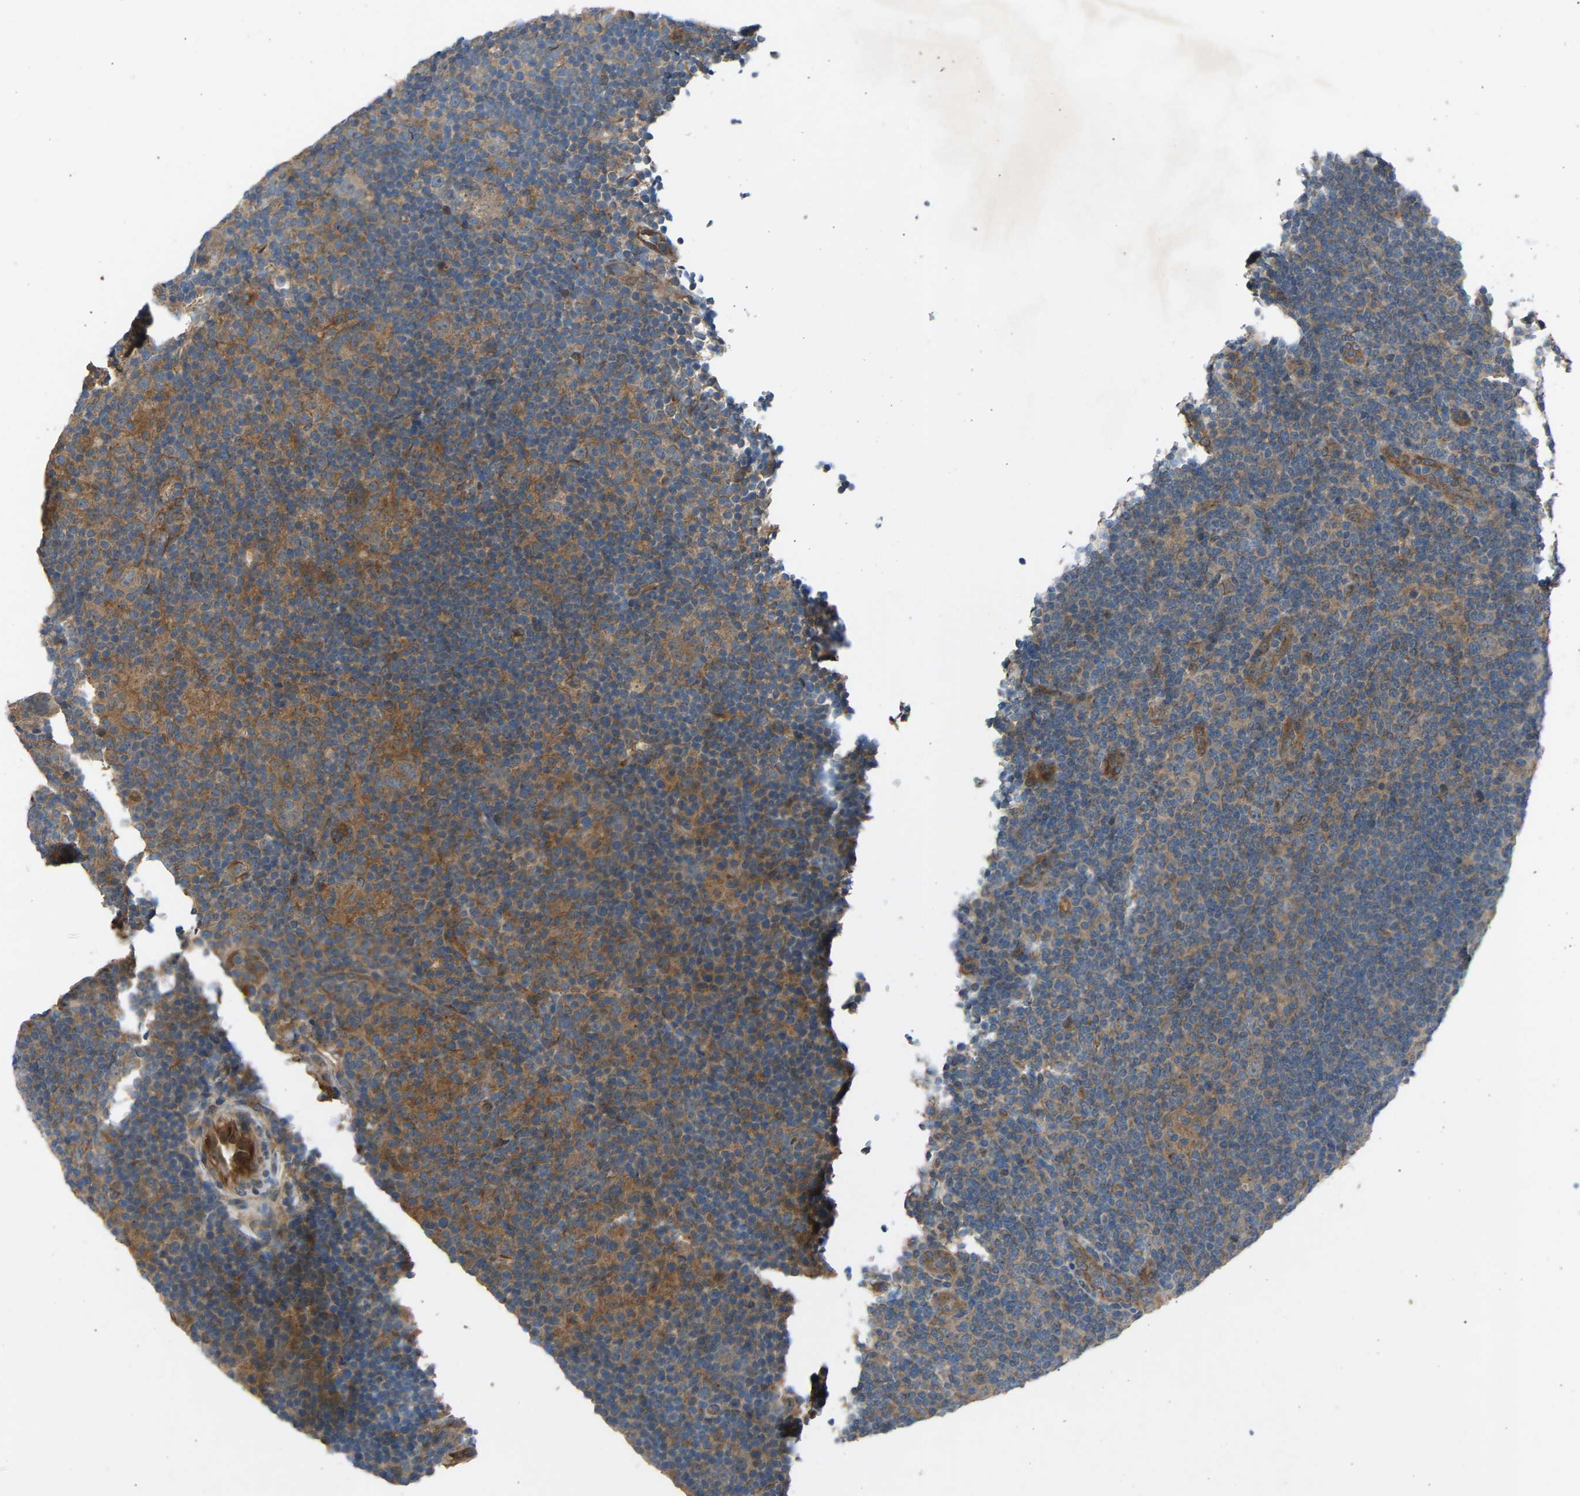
{"staining": {"intensity": "weak", "quantity": "25%-75%", "location": "cytoplasmic/membranous"}, "tissue": "lymphoma", "cell_type": "Tumor cells", "image_type": "cancer", "snomed": [{"axis": "morphology", "description": "Hodgkin's disease, NOS"}, {"axis": "topography", "description": "Lymph node"}], "caption": "Tumor cells display low levels of weak cytoplasmic/membranous positivity in about 25%-75% of cells in human Hodgkin's disease. (brown staining indicates protein expression, while blue staining denotes nuclei).", "gene": "GAS2L1", "patient": {"sex": "female", "age": 57}}